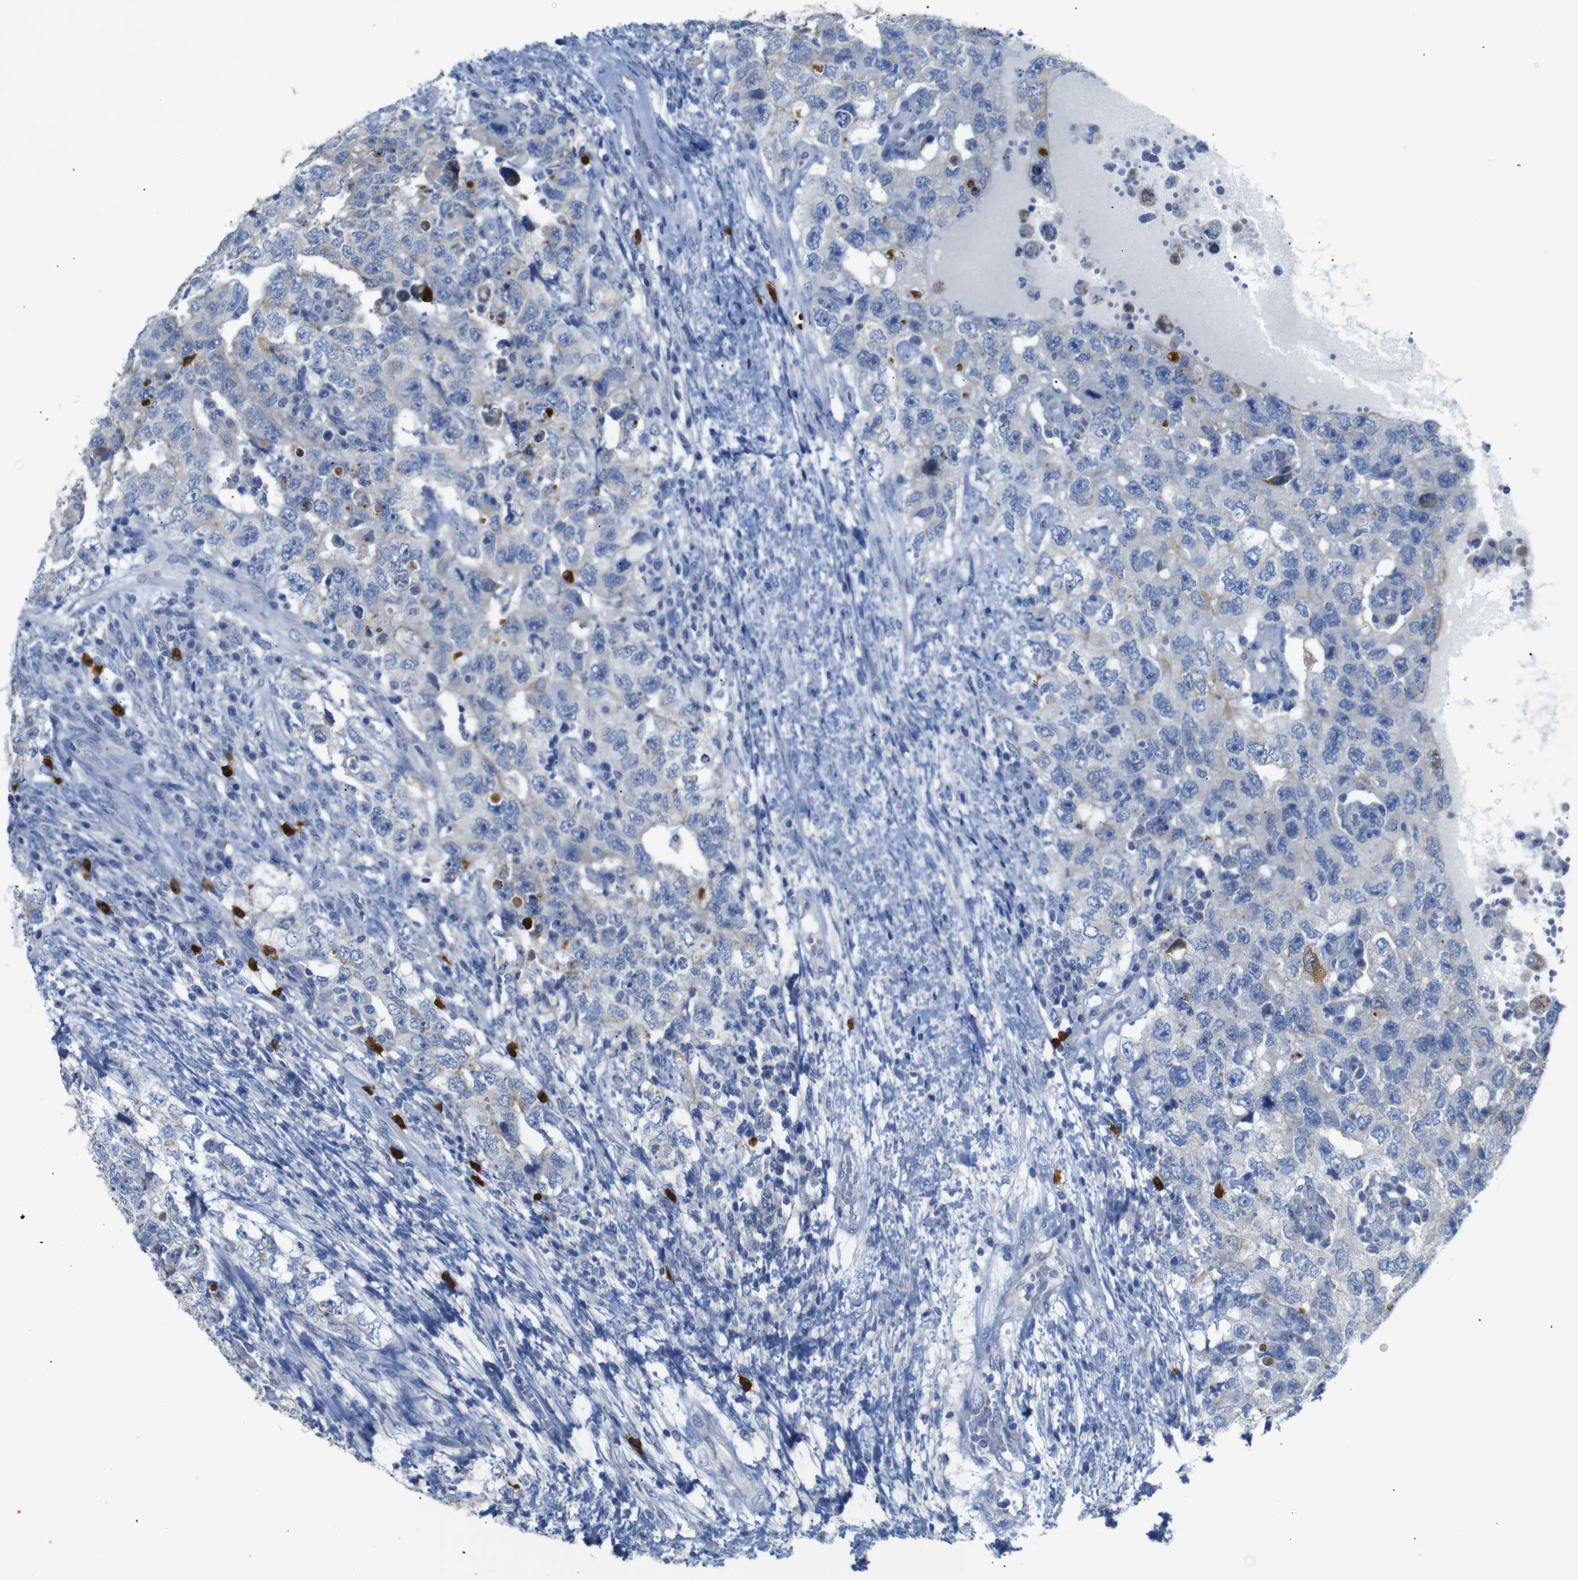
{"staining": {"intensity": "weak", "quantity": "<25%", "location": "cytoplasmic/membranous"}, "tissue": "testis cancer", "cell_type": "Tumor cells", "image_type": "cancer", "snomed": [{"axis": "morphology", "description": "Carcinoma, Embryonal, NOS"}, {"axis": "topography", "description": "Testis"}], "caption": "Immunohistochemistry (IHC) of testis embryonal carcinoma displays no staining in tumor cells. (DAB (3,3'-diaminobenzidine) immunohistochemistry with hematoxylin counter stain).", "gene": "ALOX15", "patient": {"sex": "male", "age": 26}}